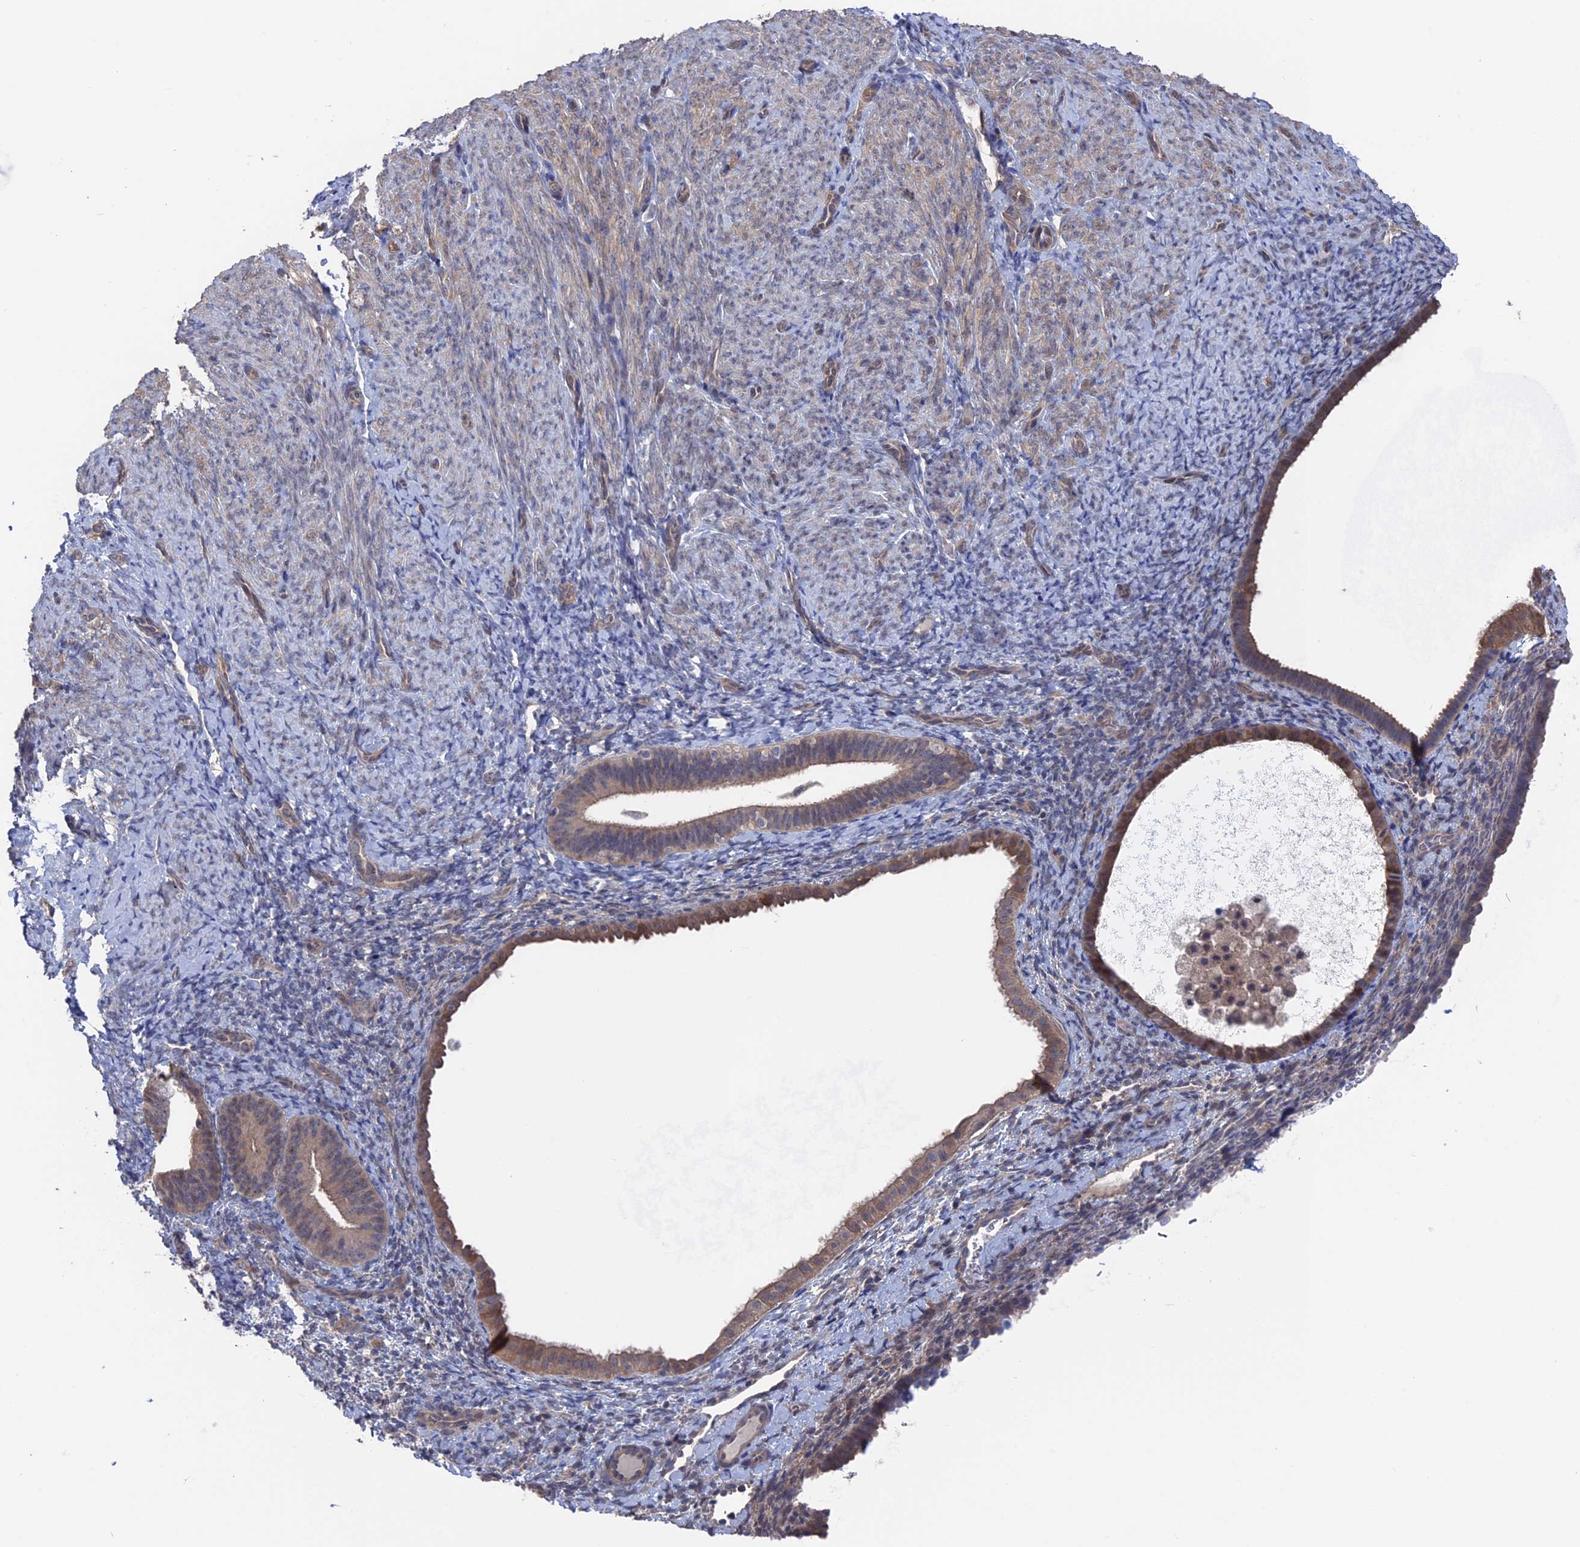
{"staining": {"intensity": "negative", "quantity": "none", "location": "none"}, "tissue": "endometrium", "cell_type": "Cells in endometrial stroma", "image_type": "normal", "snomed": [{"axis": "morphology", "description": "Normal tissue, NOS"}, {"axis": "topography", "description": "Endometrium"}], "caption": "IHC image of unremarkable endometrium stained for a protein (brown), which shows no positivity in cells in endometrial stroma.", "gene": "NUTF2", "patient": {"sex": "female", "age": 65}}